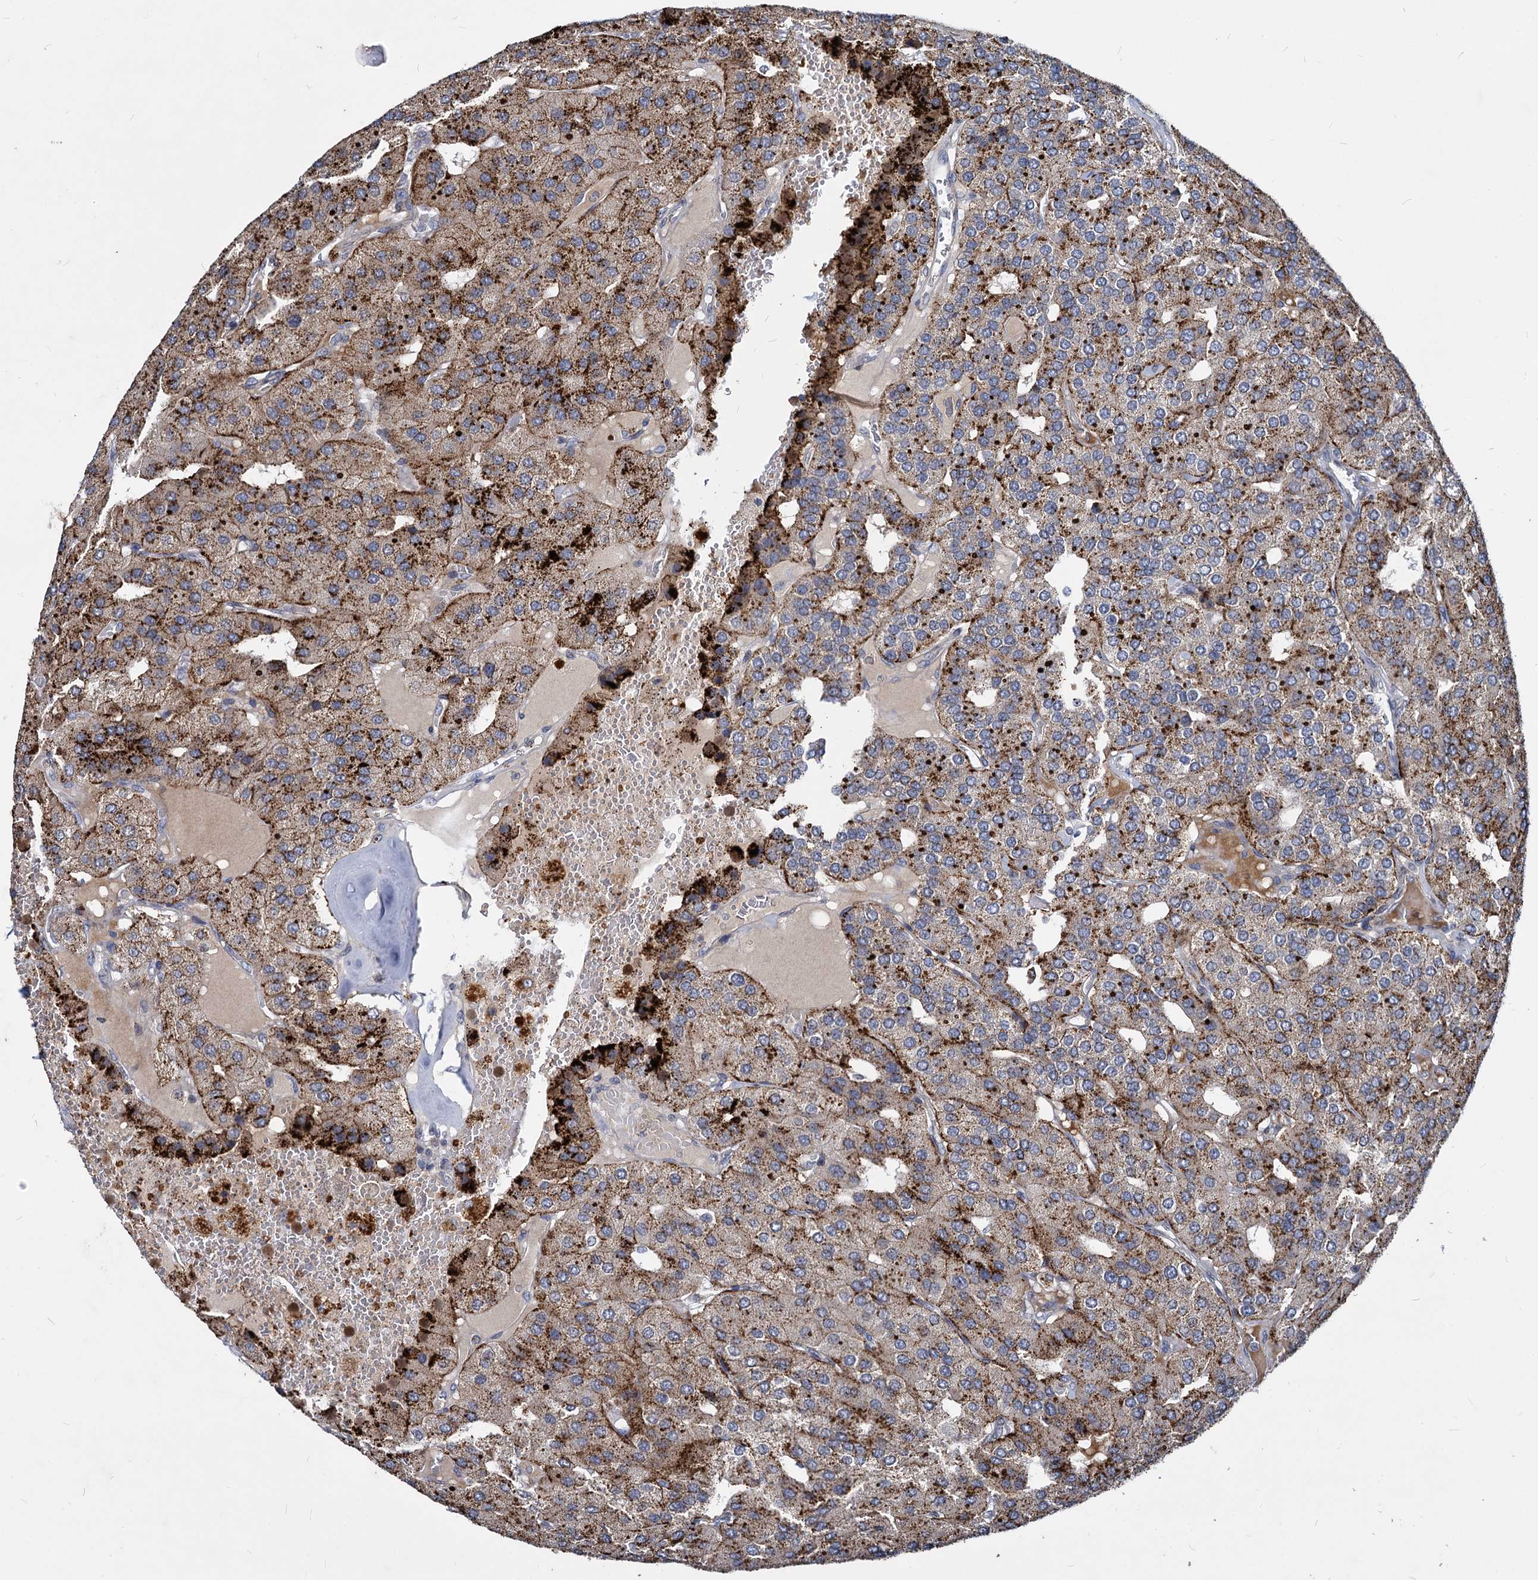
{"staining": {"intensity": "strong", "quantity": "25%-75%", "location": "cytoplasmic/membranous"}, "tissue": "parathyroid gland", "cell_type": "Glandular cells", "image_type": "normal", "snomed": [{"axis": "morphology", "description": "Normal tissue, NOS"}, {"axis": "morphology", "description": "Adenoma, NOS"}, {"axis": "topography", "description": "Parathyroid gland"}], "caption": "Immunohistochemistry (IHC) staining of normal parathyroid gland, which reveals high levels of strong cytoplasmic/membranous expression in about 25%-75% of glandular cells indicating strong cytoplasmic/membranous protein positivity. The staining was performed using DAB (brown) for protein detection and nuclei were counterstained in hematoxylin (blue).", "gene": "C11orf86", "patient": {"sex": "female", "age": 86}}